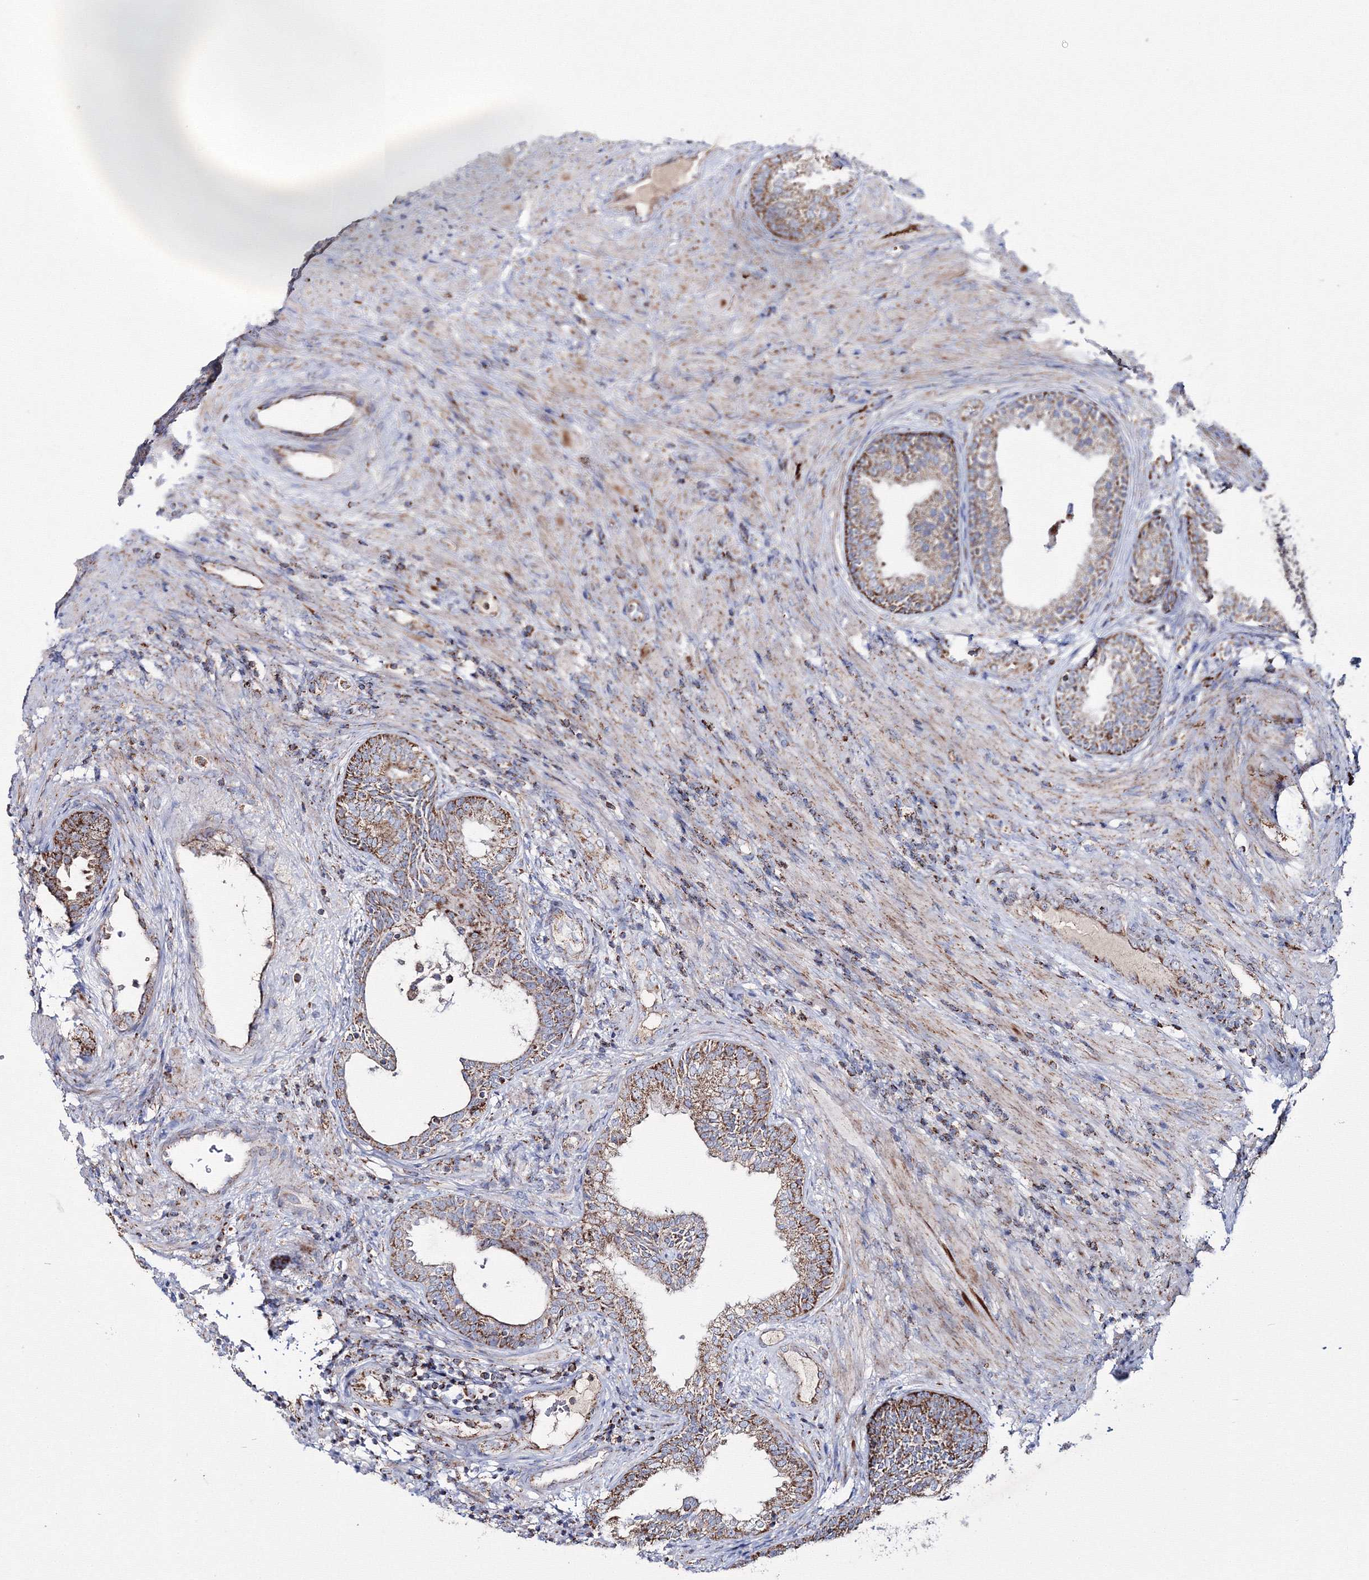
{"staining": {"intensity": "moderate", "quantity": ">75%", "location": "cytoplasmic/membranous"}, "tissue": "prostate", "cell_type": "Glandular cells", "image_type": "normal", "snomed": [{"axis": "morphology", "description": "Normal tissue, NOS"}, {"axis": "topography", "description": "Prostate"}], "caption": "A brown stain shows moderate cytoplasmic/membranous positivity of a protein in glandular cells of benign human prostate. The protein of interest is stained brown, and the nuclei are stained in blue (DAB (3,3'-diaminobenzidine) IHC with brightfield microscopy, high magnification).", "gene": "IGSF9", "patient": {"sex": "male", "age": 76}}